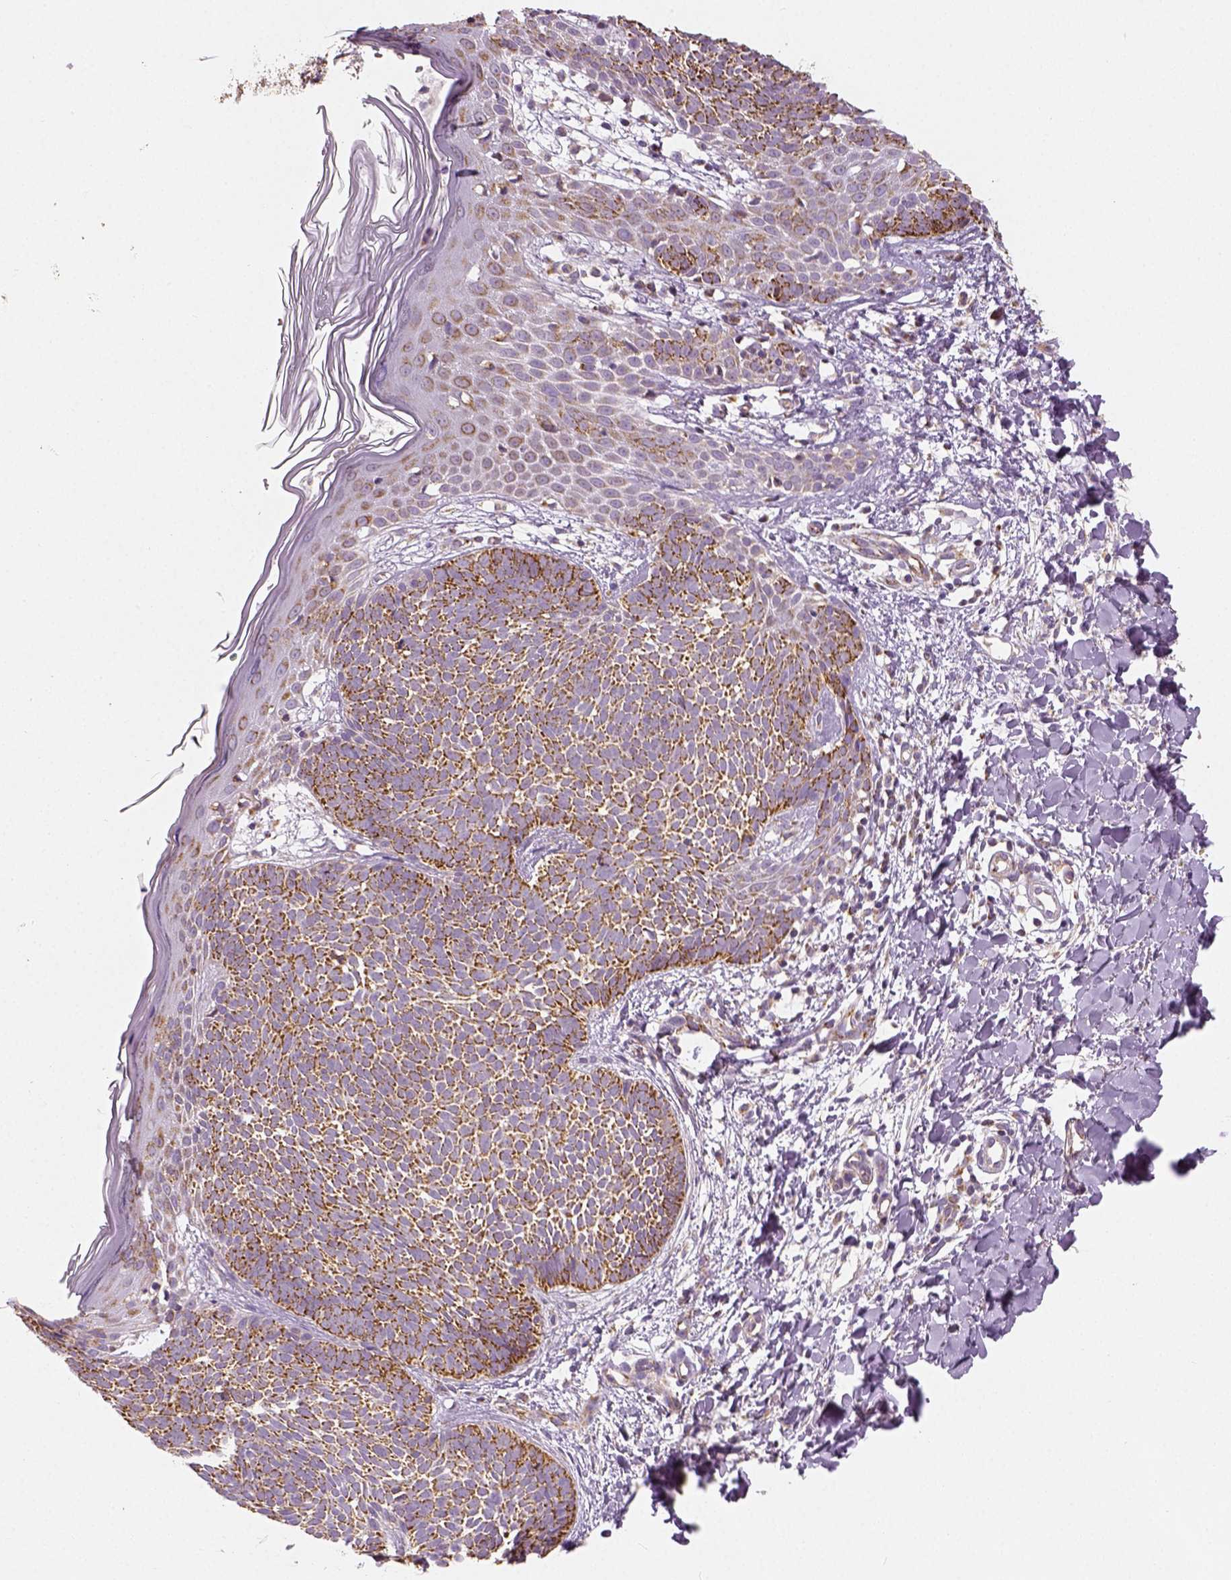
{"staining": {"intensity": "moderate", "quantity": ">75%", "location": "cytoplasmic/membranous"}, "tissue": "skin cancer", "cell_type": "Tumor cells", "image_type": "cancer", "snomed": [{"axis": "morphology", "description": "Basal cell carcinoma"}, {"axis": "topography", "description": "Skin"}], "caption": "Basal cell carcinoma (skin) stained with DAB (3,3'-diaminobenzidine) immunohistochemistry (IHC) exhibits medium levels of moderate cytoplasmic/membranous expression in approximately >75% of tumor cells. (DAB (3,3'-diaminobenzidine) = brown stain, brightfield microscopy at high magnification).", "gene": "PGAM5", "patient": {"sex": "female", "age": 51}}